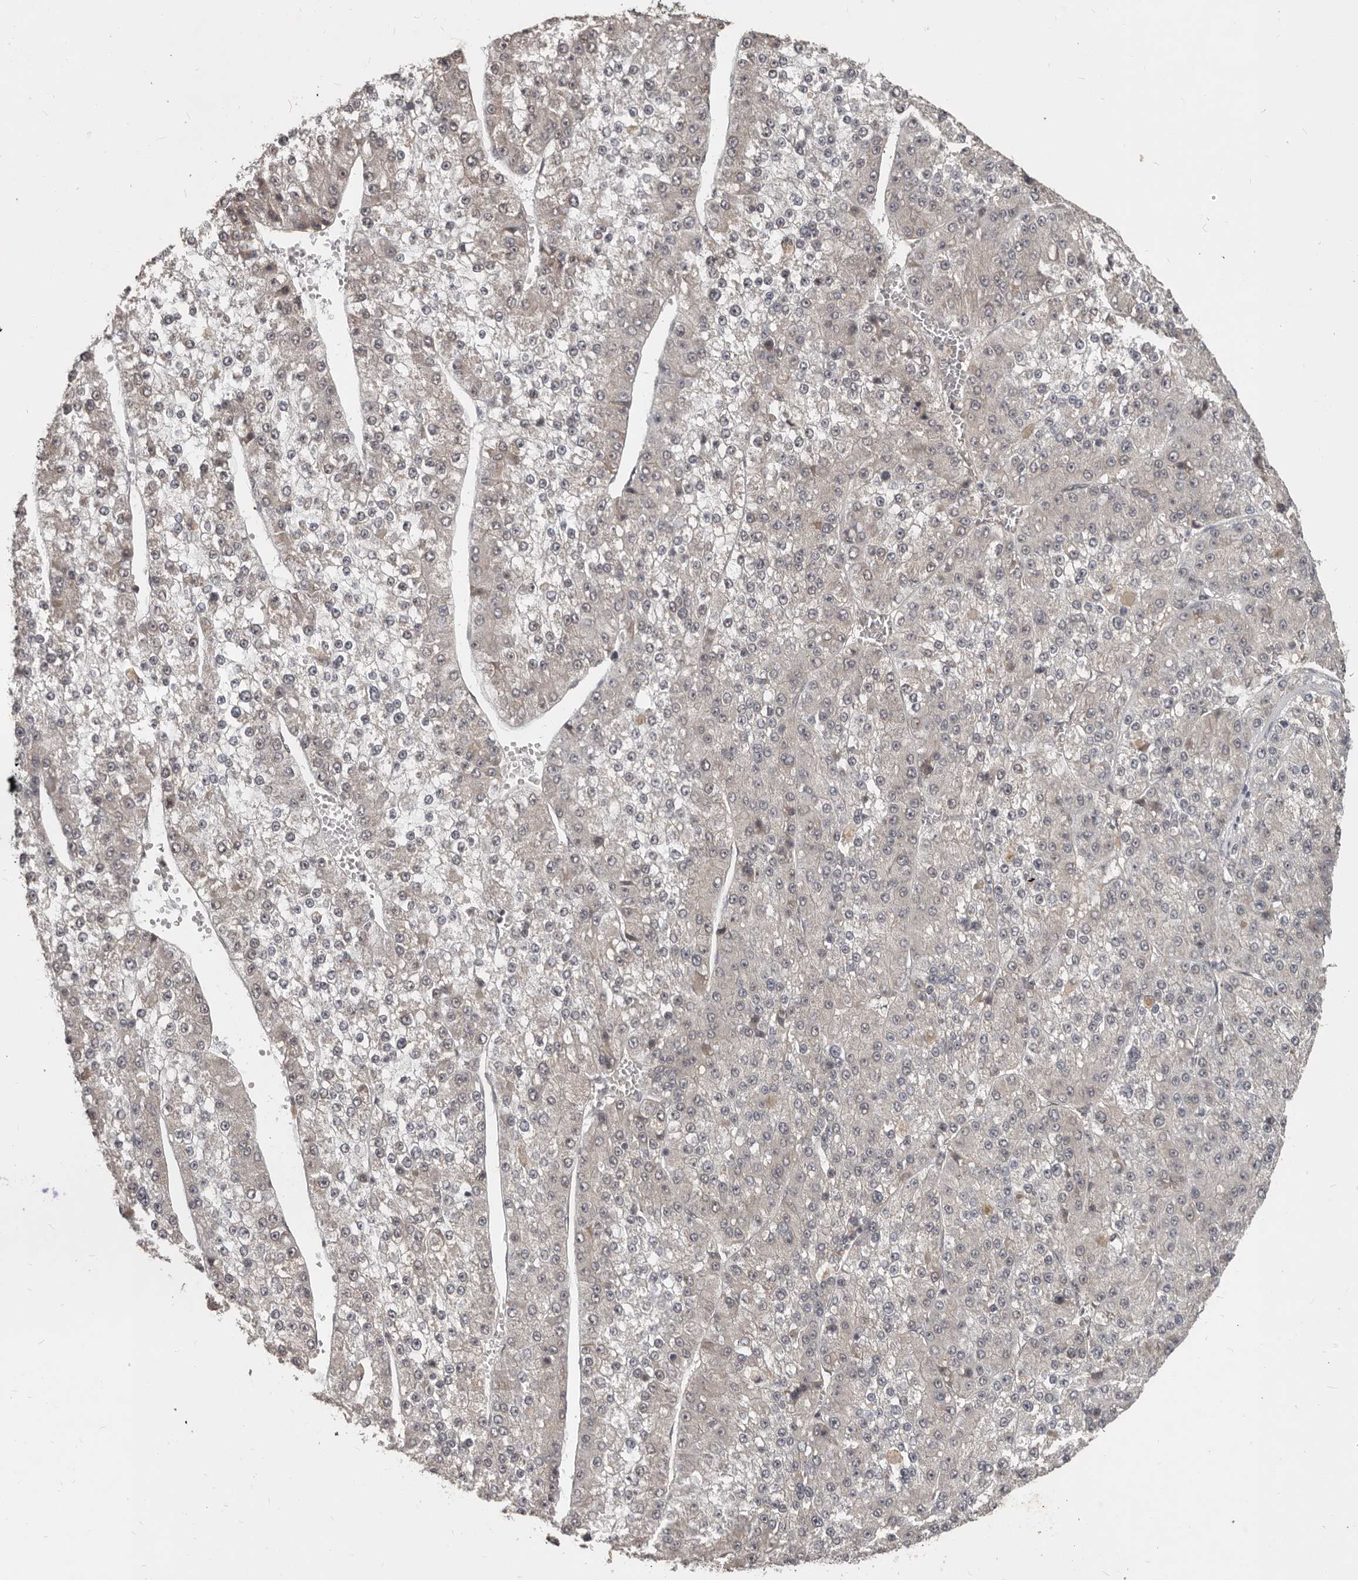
{"staining": {"intensity": "weak", "quantity": "25%-75%", "location": "nuclear"}, "tissue": "liver cancer", "cell_type": "Tumor cells", "image_type": "cancer", "snomed": [{"axis": "morphology", "description": "Carcinoma, Hepatocellular, NOS"}, {"axis": "topography", "description": "Liver"}], "caption": "Immunohistochemistry image of liver cancer (hepatocellular carcinoma) stained for a protein (brown), which reveals low levels of weak nuclear staining in about 25%-75% of tumor cells.", "gene": "ZFP14", "patient": {"sex": "female", "age": 73}}